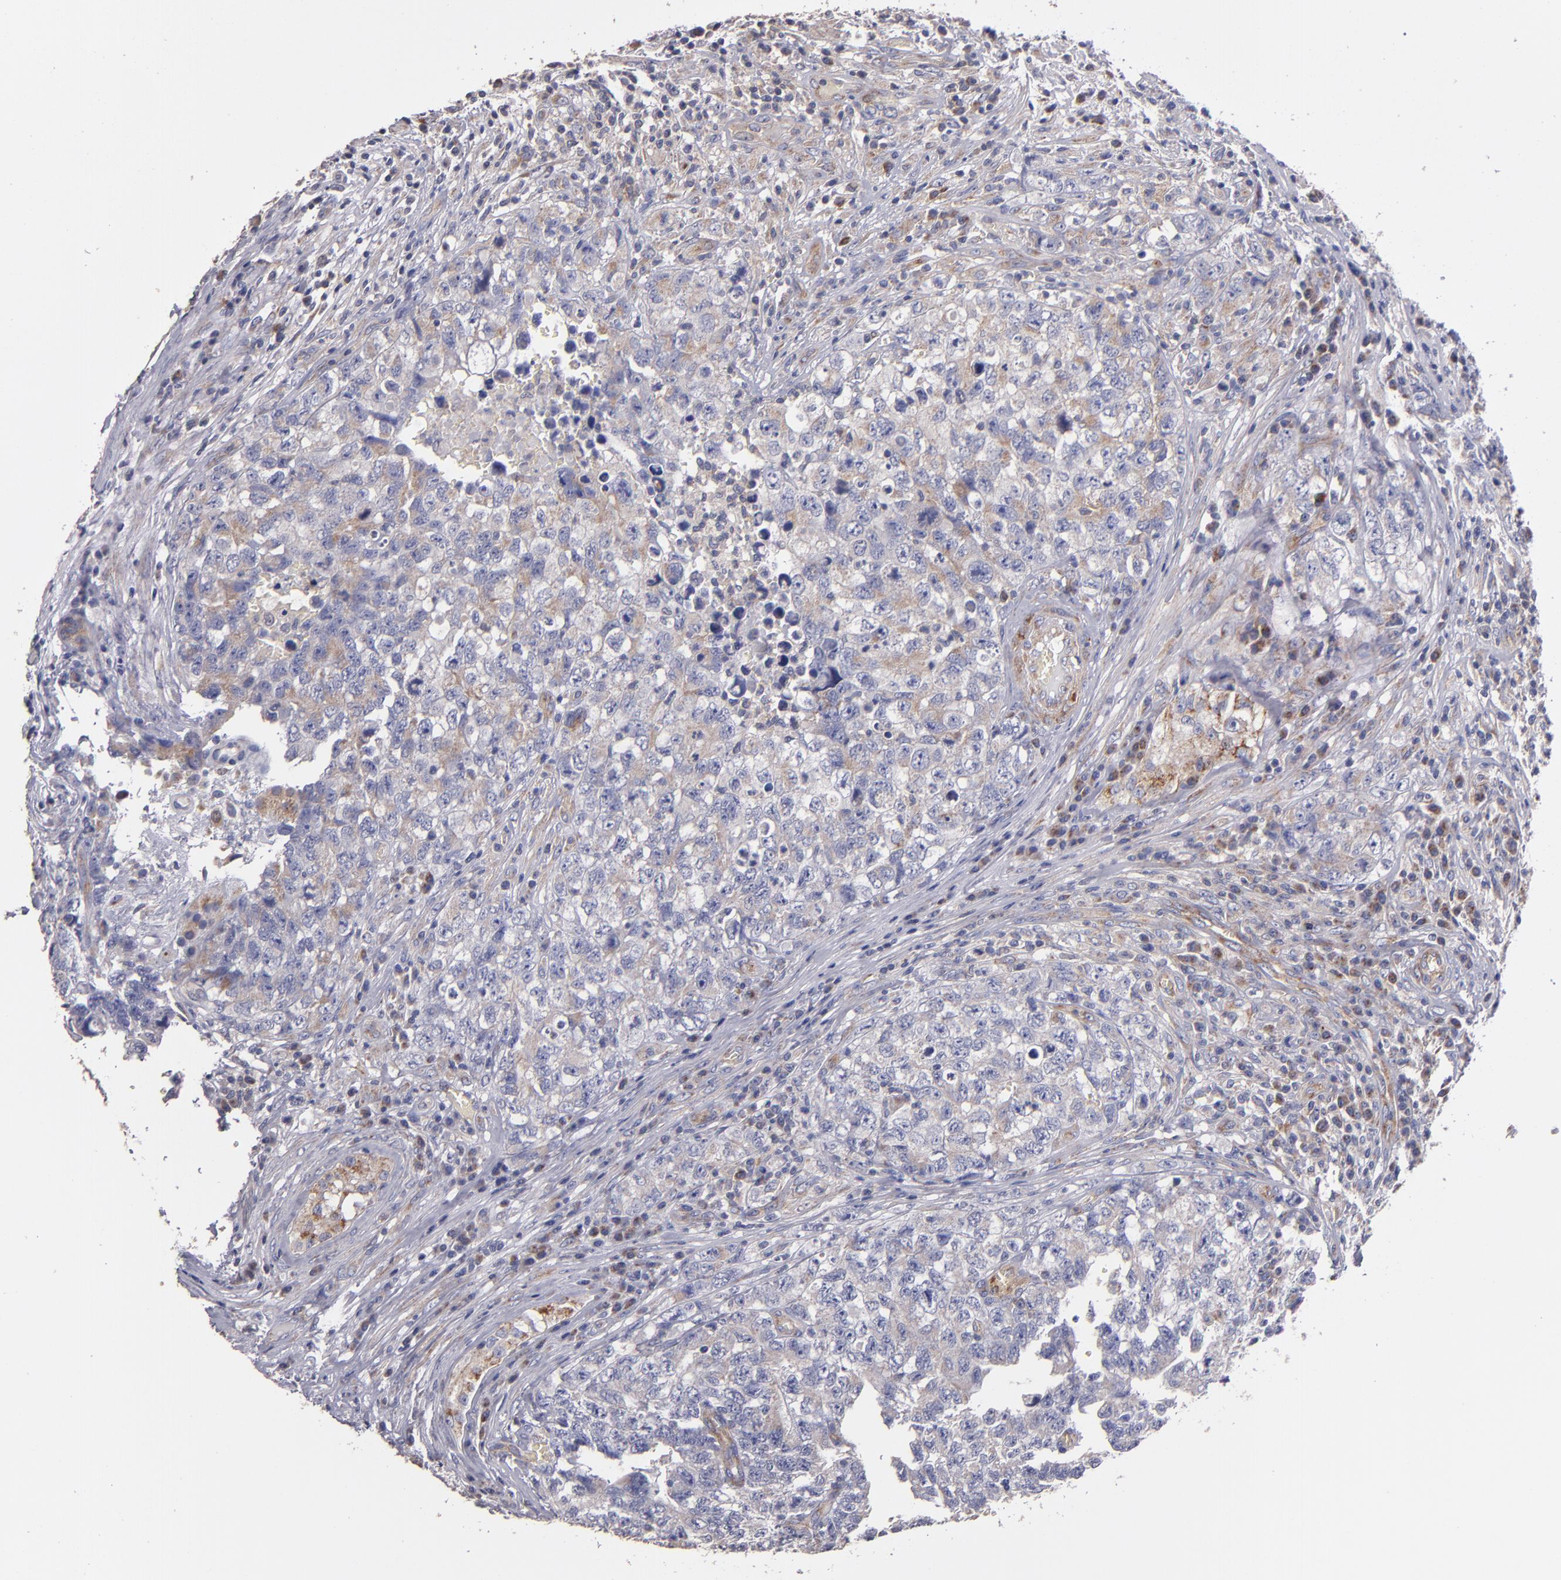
{"staining": {"intensity": "weak", "quantity": "25%-75%", "location": "cytoplasmic/membranous"}, "tissue": "testis cancer", "cell_type": "Tumor cells", "image_type": "cancer", "snomed": [{"axis": "morphology", "description": "Carcinoma, Embryonal, NOS"}, {"axis": "topography", "description": "Testis"}], "caption": "This is an image of immunohistochemistry staining of testis cancer (embryonal carcinoma), which shows weak expression in the cytoplasmic/membranous of tumor cells.", "gene": "CLTA", "patient": {"sex": "male", "age": 31}}